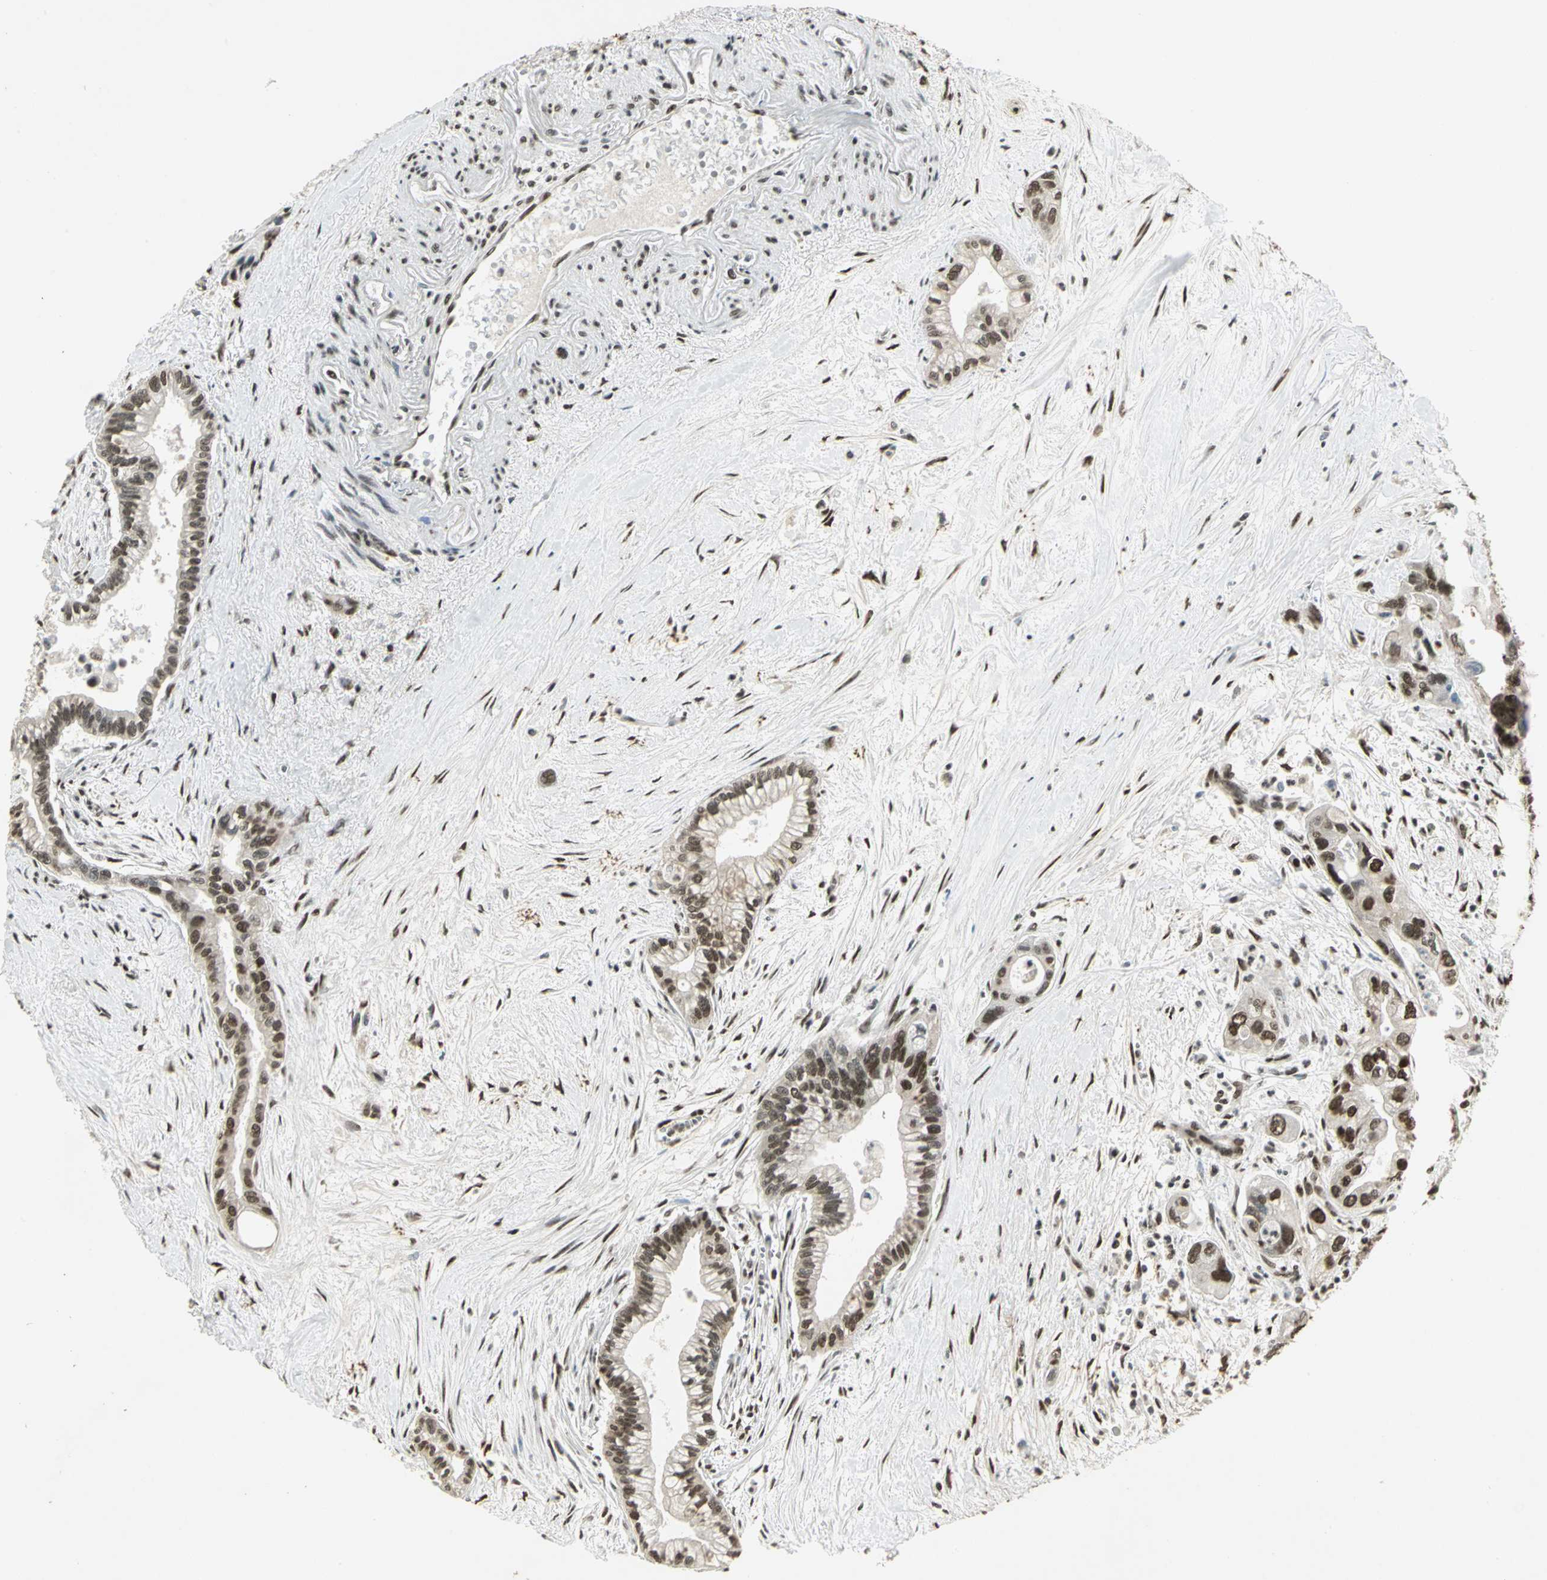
{"staining": {"intensity": "strong", "quantity": ">75%", "location": "nuclear"}, "tissue": "pancreatic cancer", "cell_type": "Tumor cells", "image_type": "cancer", "snomed": [{"axis": "morphology", "description": "Adenocarcinoma, NOS"}, {"axis": "topography", "description": "Pancreas"}], "caption": "Adenocarcinoma (pancreatic) stained with DAB IHC displays high levels of strong nuclear staining in about >75% of tumor cells.", "gene": "RAD17", "patient": {"sex": "male", "age": 70}}